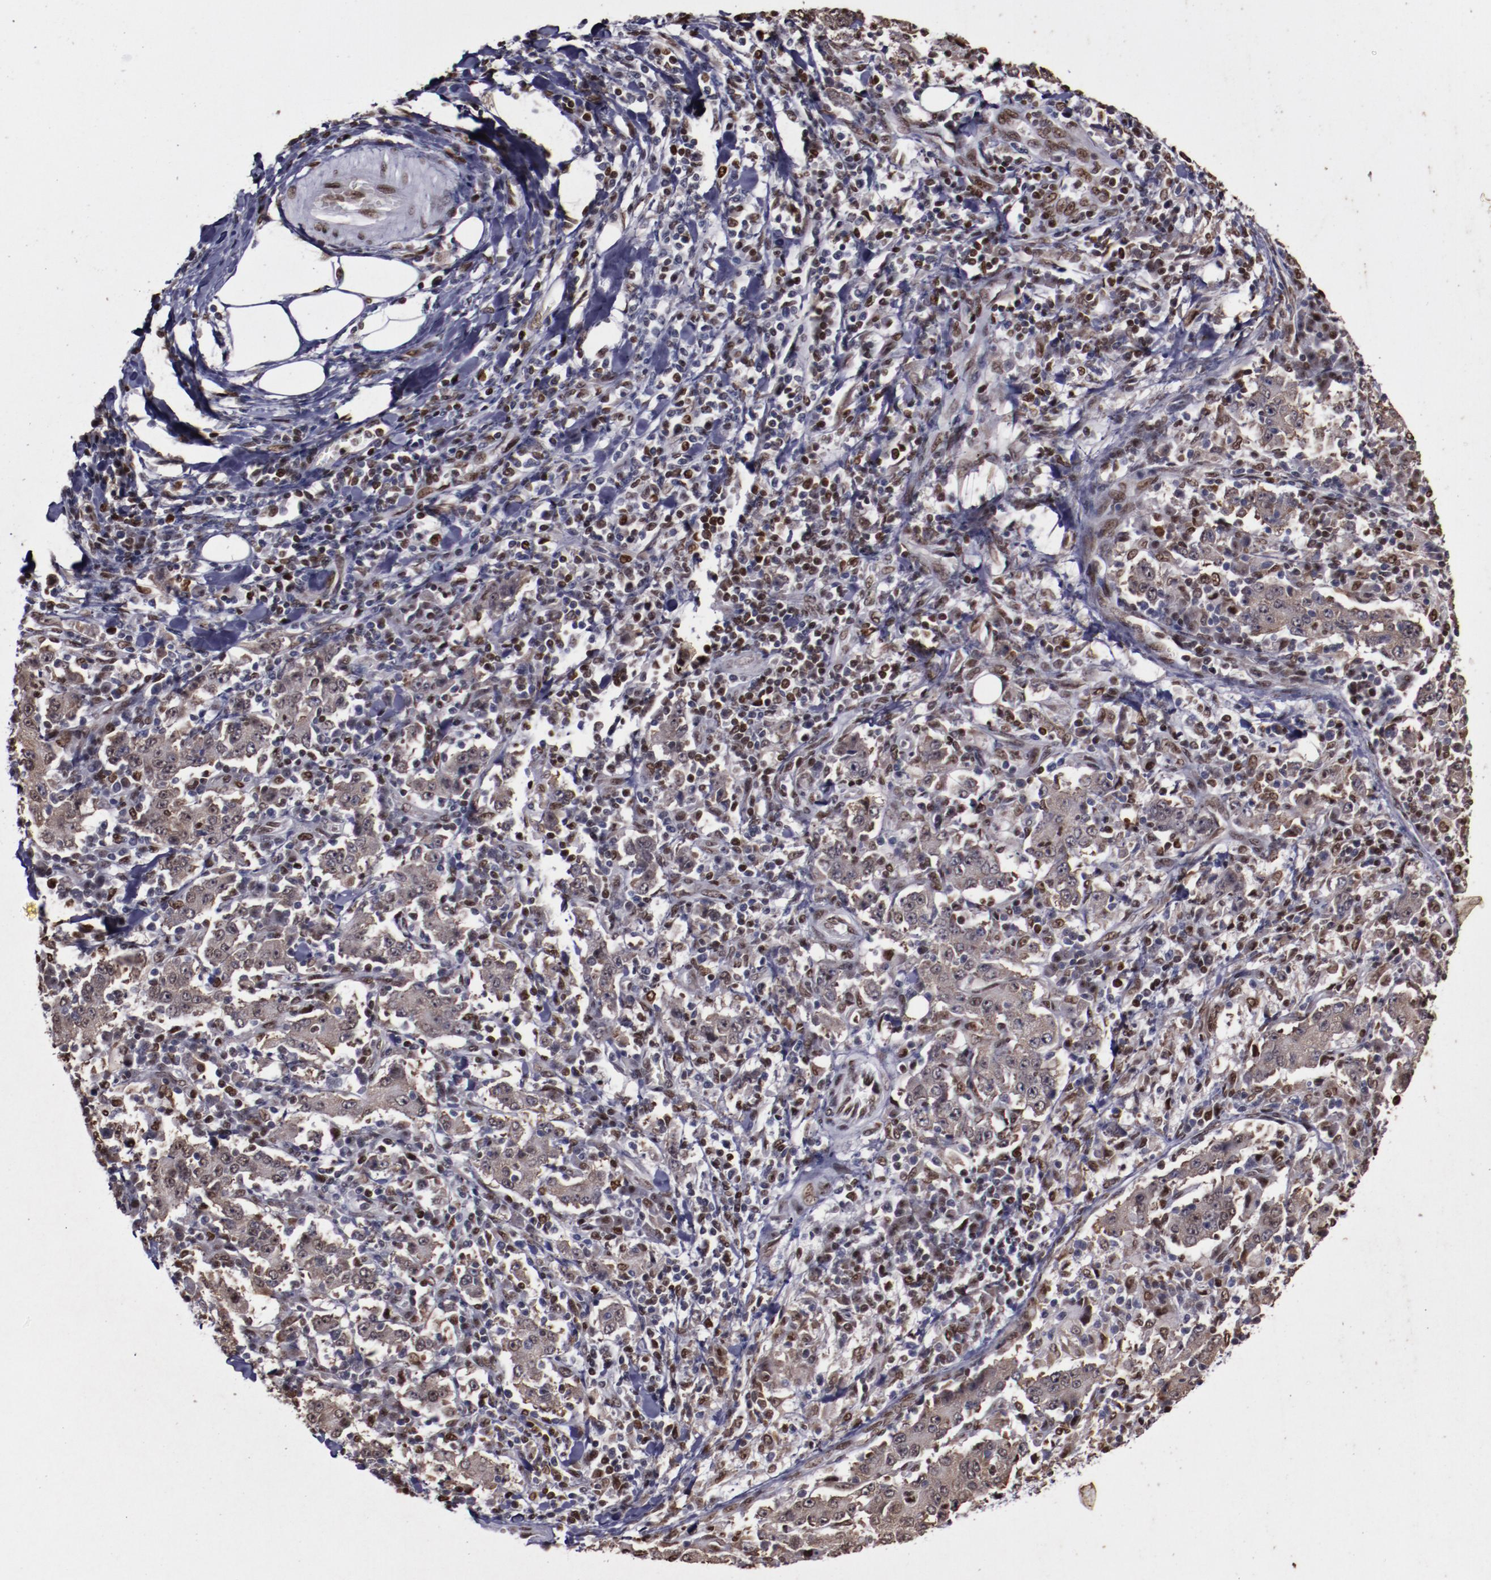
{"staining": {"intensity": "weak", "quantity": "25%-75%", "location": "cytoplasmic/membranous,nuclear"}, "tissue": "stomach cancer", "cell_type": "Tumor cells", "image_type": "cancer", "snomed": [{"axis": "morphology", "description": "Normal tissue, NOS"}, {"axis": "morphology", "description": "Adenocarcinoma, NOS"}, {"axis": "topography", "description": "Stomach, upper"}, {"axis": "topography", "description": "Stomach"}], "caption": "Immunohistochemical staining of human stomach adenocarcinoma reveals low levels of weak cytoplasmic/membranous and nuclear positivity in approximately 25%-75% of tumor cells.", "gene": "APEX1", "patient": {"sex": "male", "age": 59}}